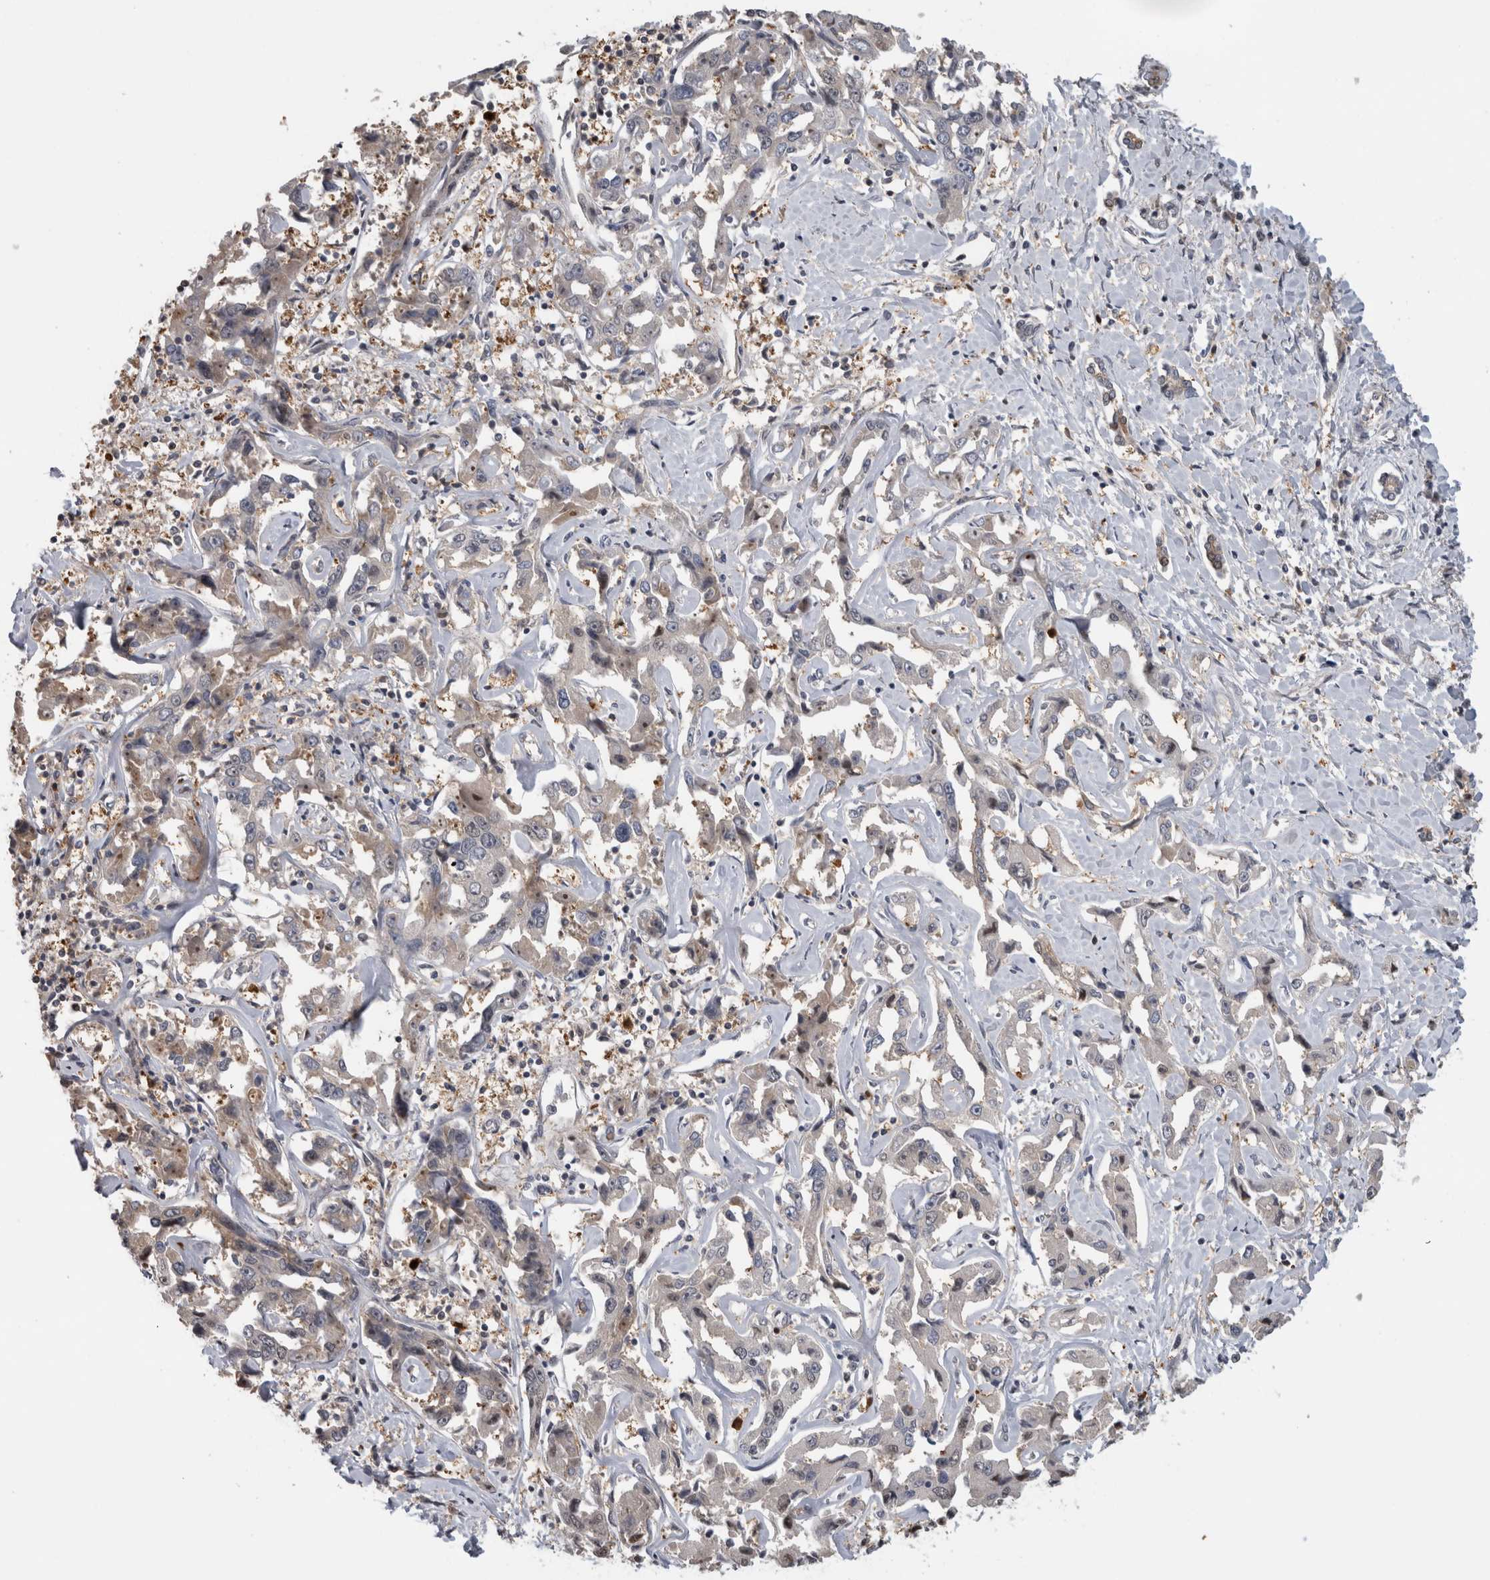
{"staining": {"intensity": "weak", "quantity": "<25%", "location": "cytoplasmic/membranous"}, "tissue": "liver cancer", "cell_type": "Tumor cells", "image_type": "cancer", "snomed": [{"axis": "morphology", "description": "Cholangiocarcinoma"}, {"axis": "topography", "description": "Liver"}], "caption": "Histopathology image shows no significant protein positivity in tumor cells of liver cancer (cholangiocarcinoma). Brightfield microscopy of immunohistochemistry stained with DAB (brown) and hematoxylin (blue), captured at high magnification.", "gene": "USH1G", "patient": {"sex": "male", "age": 59}}